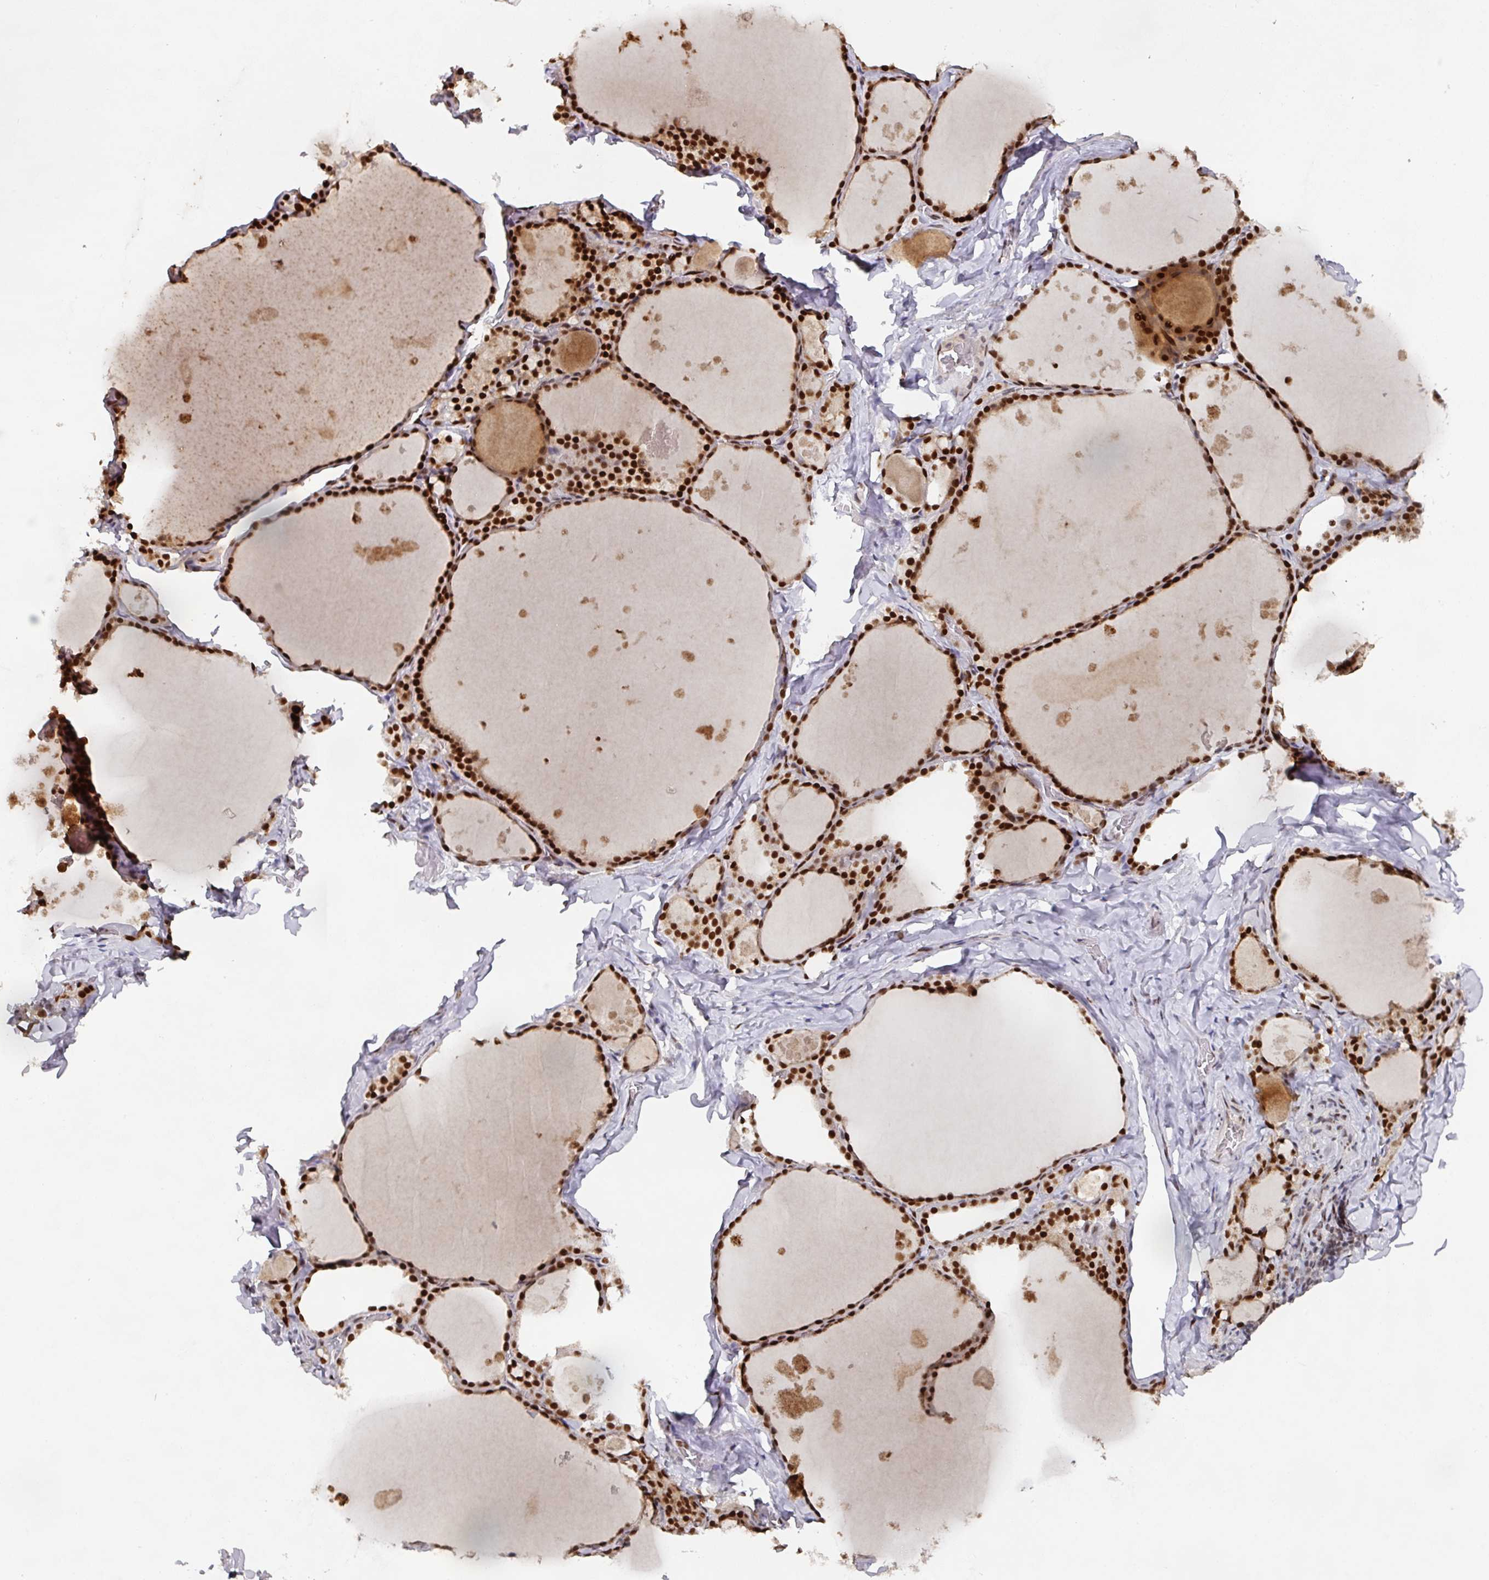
{"staining": {"intensity": "strong", "quantity": ">75%", "location": "nuclear"}, "tissue": "thyroid gland", "cell_type": "Glandular cells", "image_type": "normal", "snomed": [{"axis": "morphology", "description": "Normal tissue, NOS"}, {"axis": "topography", "description": "Thyroid gland"}], "caption": "Brown immunohistochemical staining in normal thyroid gland shows strong nuclear staining in about >75% of glandular cells. Using DAB (brown) and hematoxylin (blue) stains, captured at high magnification using brightfield microscopy.", "gene": "ENSG00000289690", "patient": {"sex": "male", "age": 56}}